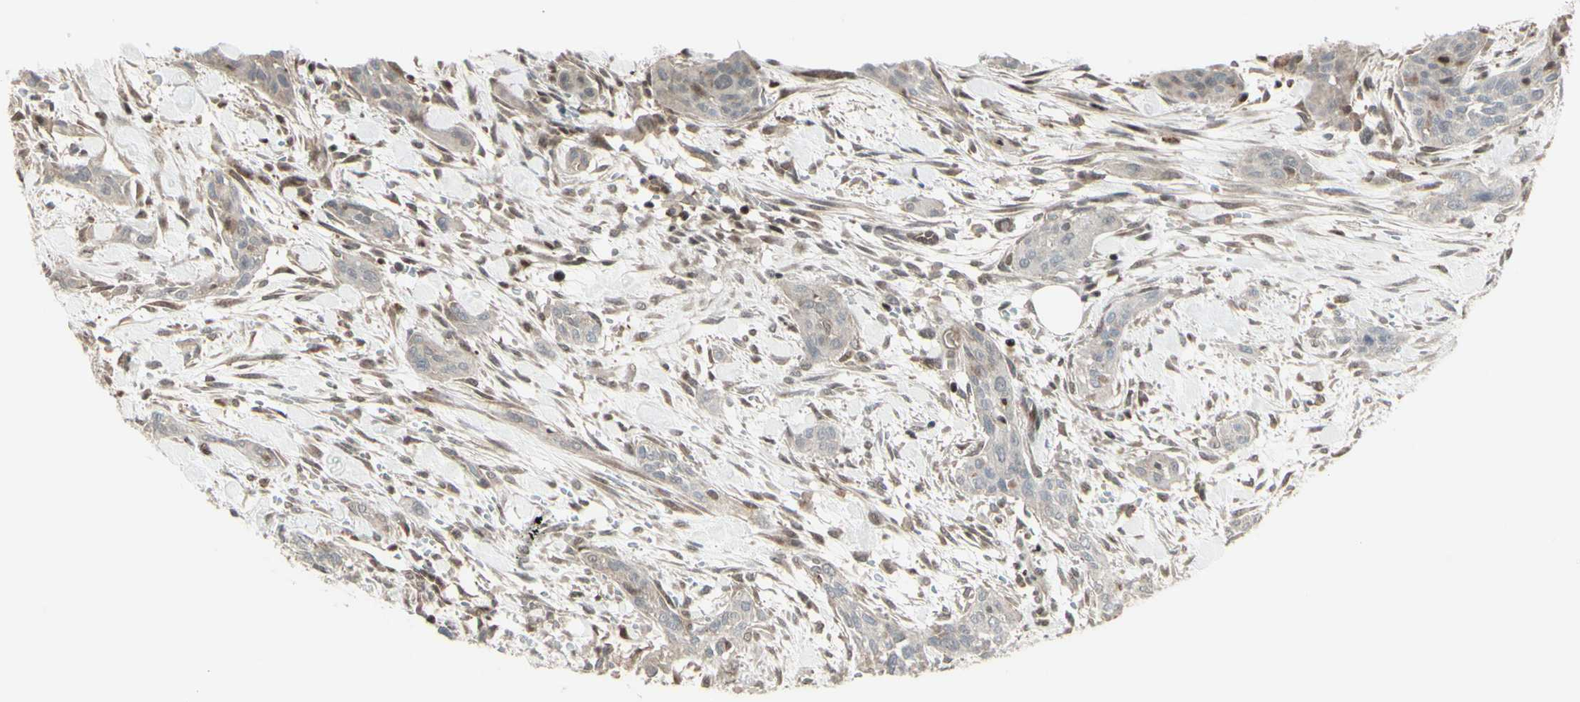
{"staining": {"intensity": "weak", "quantity": ">75%", "location": "cytoplasmic/membranous"}, "tissue": "urothelial cancer", "cell_type": "Tumor cells", "image_type": "cancer", "snomed": [{"axis": "morphology", "description": "Urothelial carcinoma, High grade"}, {"axis": "topography", "description": "Urinary bladder"}], "caption": "The histopathology image displays staining of urothelial carcinoma (high-grade), revealing weak cytoplasmic/membranous protein staining (brown color) within tumor cells. The staining was performed using DAB, with brown indicating positive protein expression. Nuclei are stained blue with hematoxylin.", "gene": "CD33", "patient": {"sex": "male", "age": 35}}